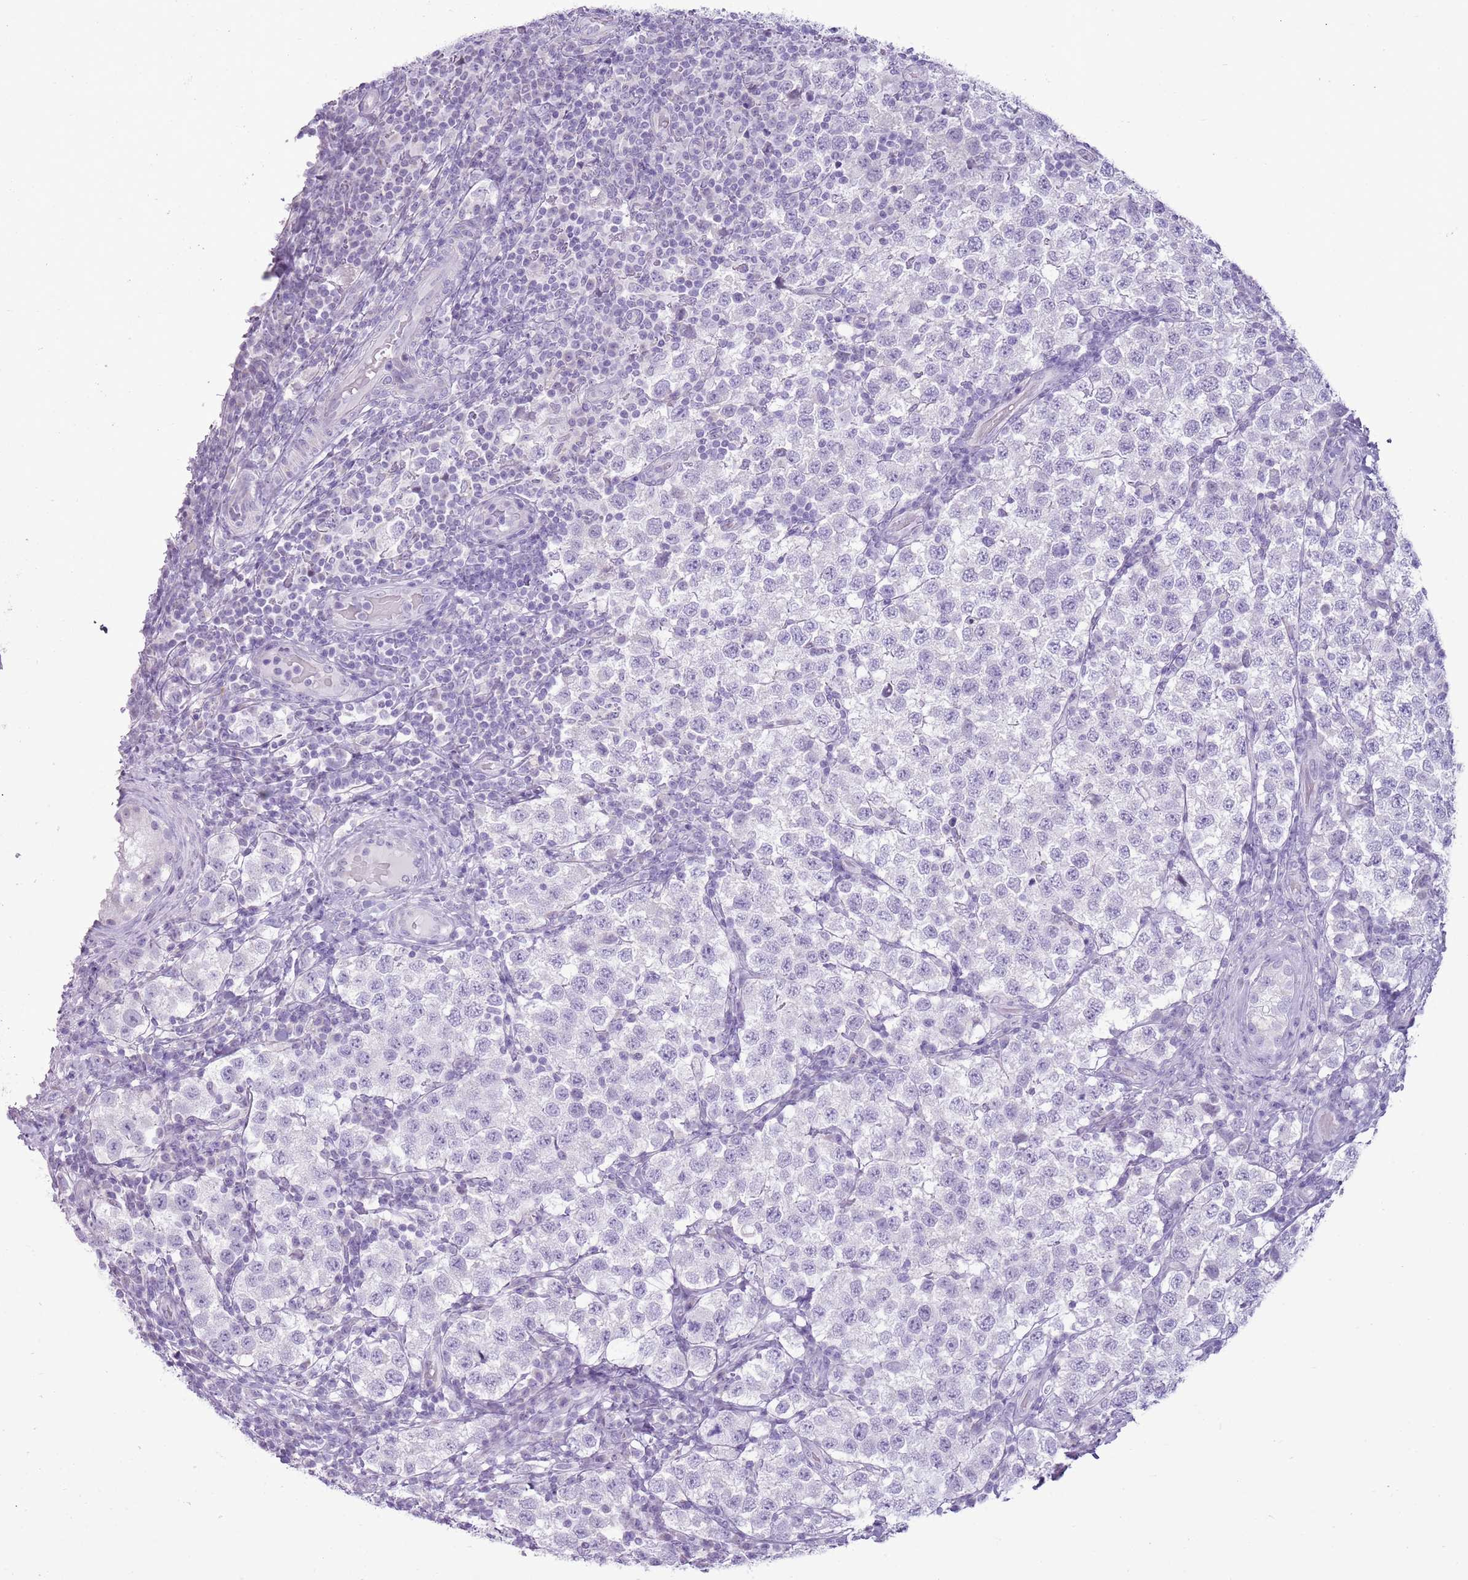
{"staining": {"intensity": "negative", "quantity": "none", "location": "none"}, "tissue": "testis cancer", "cell_type": "Tumor cells", "image_type": "cancer", "snomed": [{"axis": "morphology", "description": "Seminoma, NOS"}, {"axis": "topography", "description": "Testis"}], "caption": "The IHC micrograph has no significant staining in tumor cells of seminoma (testis) tissue. Brightfield microscopy of immunohistochemistry (IHC) stained with DAB (3,3'-diaminobenzidine) (brown) and hematoxylin (blue), captured at high magnification.", "gene": "RPL3L", "patient": {"sex": "male", "age": 34}}